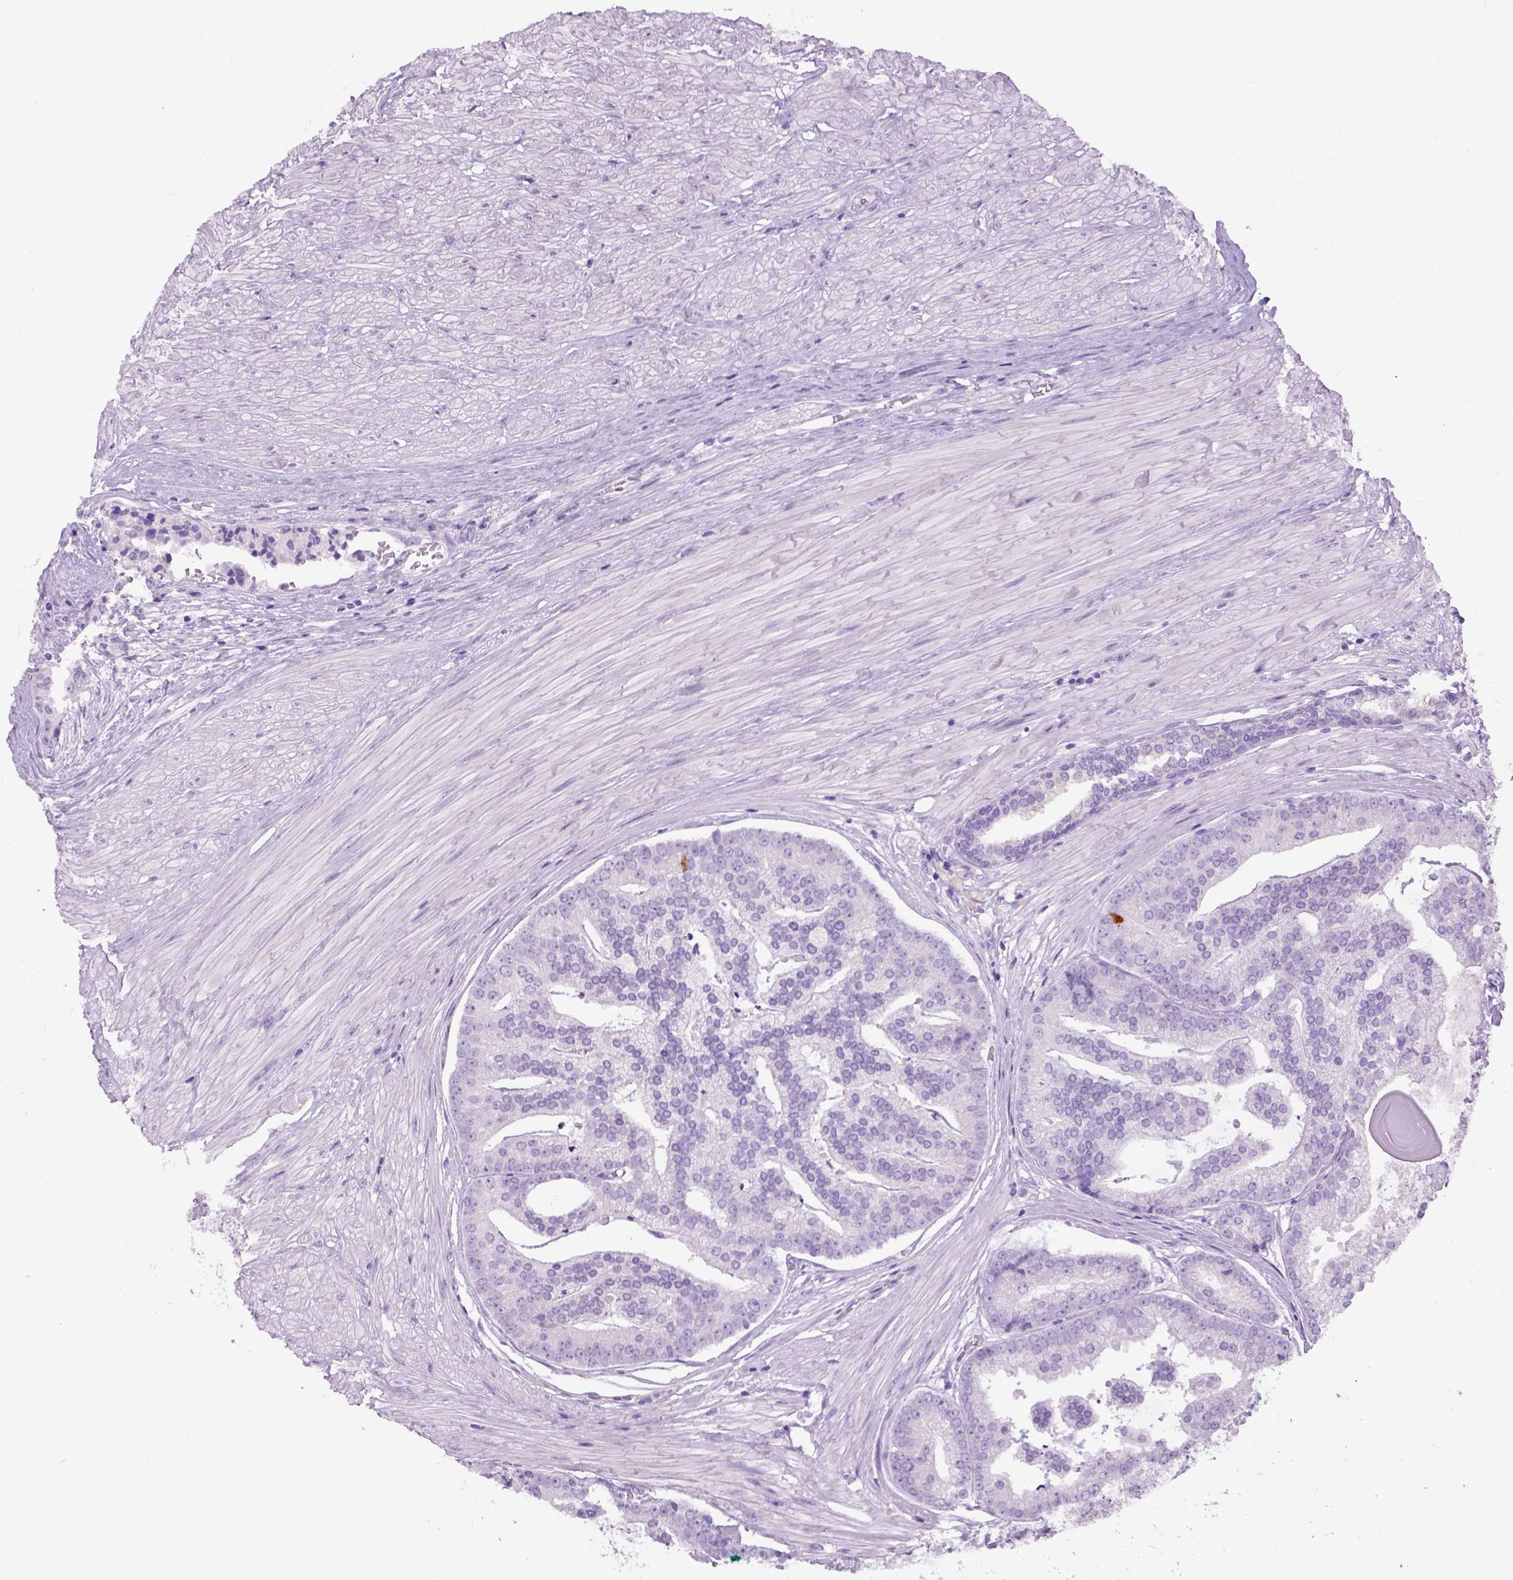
{"staining": {"intensity": "negative", "quantity": "none", "location": "none"}, "tissue": "prostate cancer", "cell_type": "Tumor cells", "image_type": "cancer", "snomed": [{"axis": "morphology", "description": "Adenocarcinoma, NOS"}, {"axis": "topography", "description": "Prostate and seminal vesicle, NOS"}, {"axis": "topography", "description": "Prostate"}], "caption": "Prostate cancer was stained to show a protein in brown. There is no significant positivity in tumor cells.", "gene": "CYP24A1", "patient": {"sex": "male", "age": 44}}